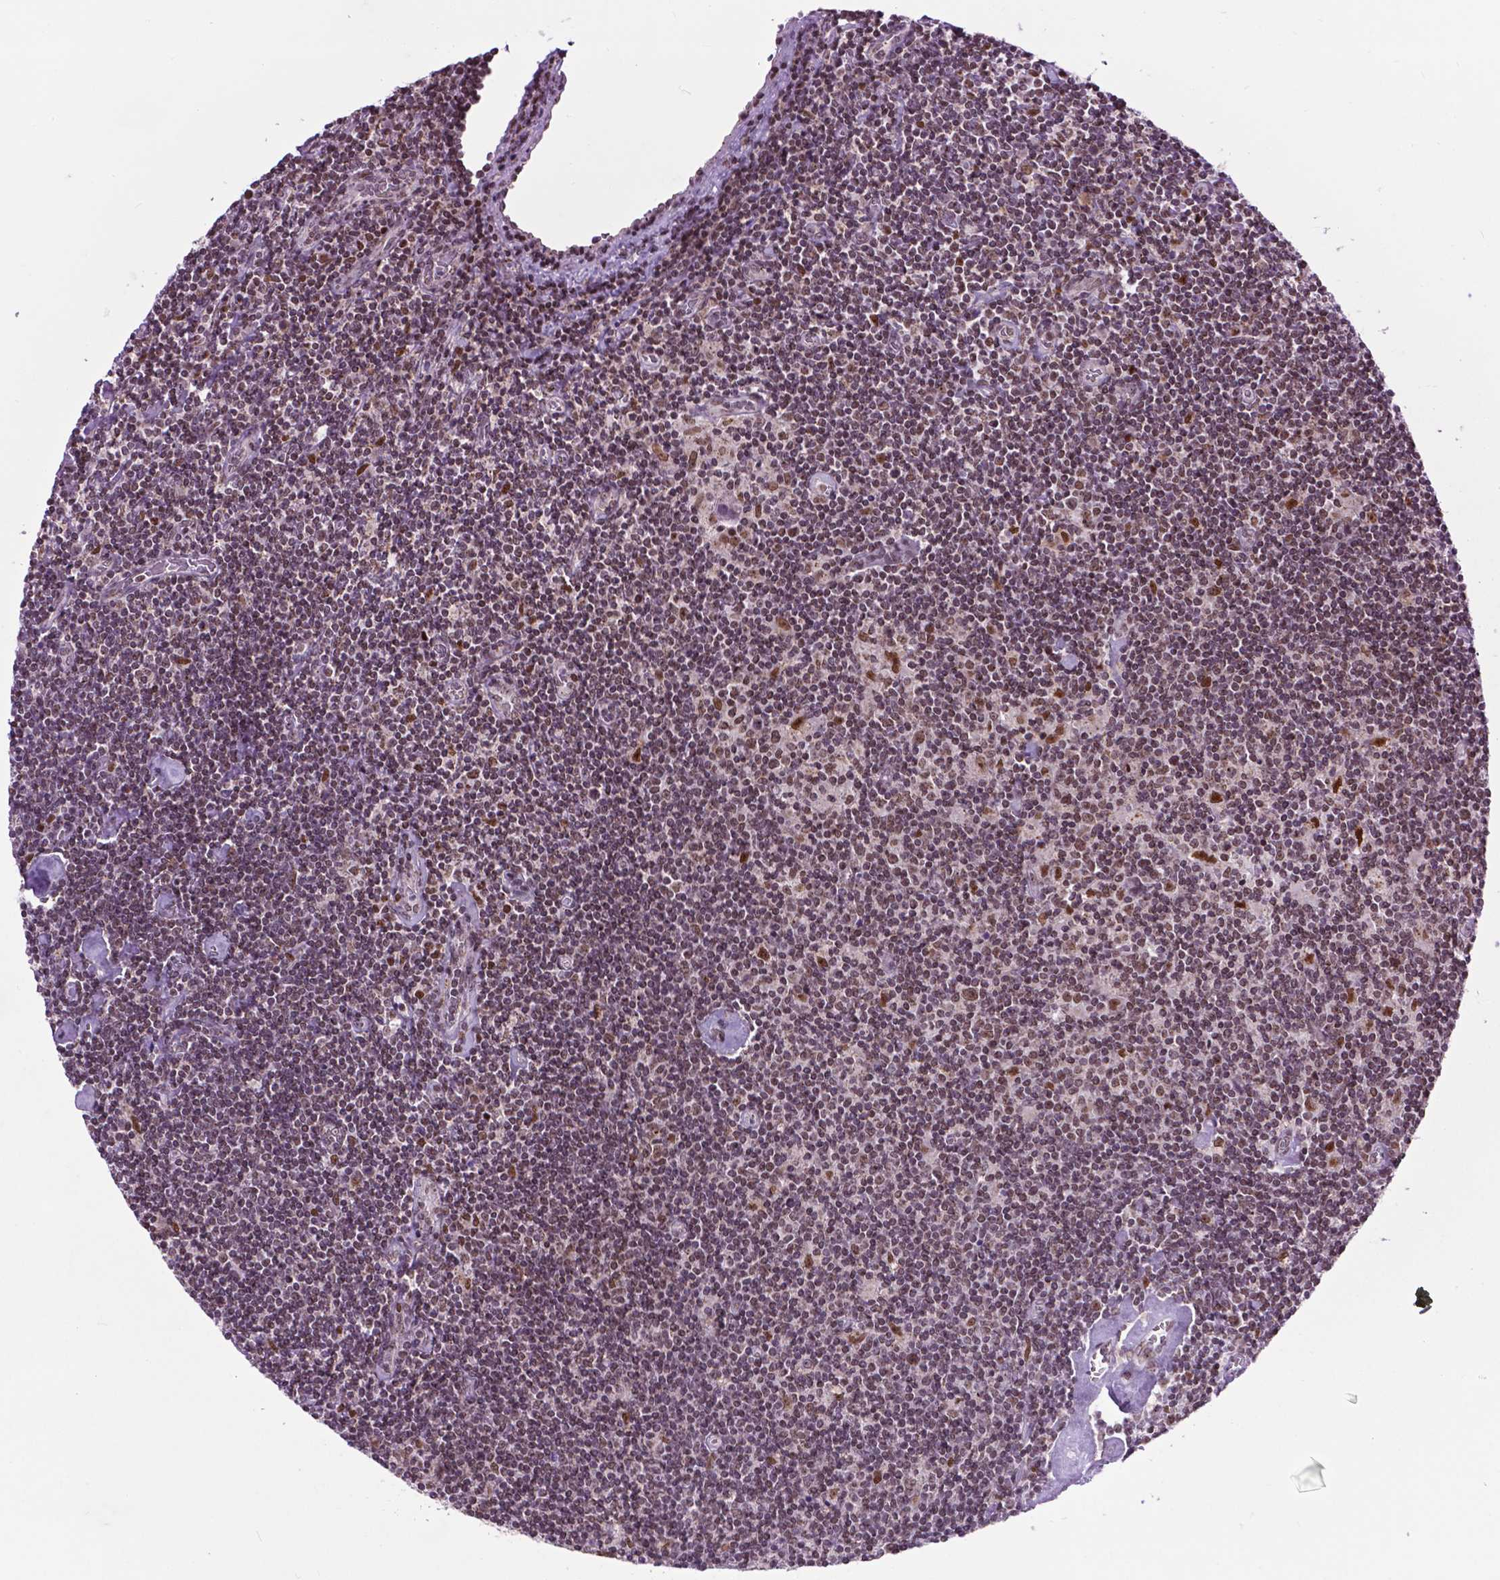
{"staining": {"intensity": "moderate", "quantity": "25%-75%", "location": "nuclear"}, "tissue": "lymphoma", "cell_type": "Tumor cells", "image_type": "cancer", "snomed": [{"axis": "morphology", "description": "Hodgkin's disease, NOS"}, {"axis": "topography", "description": "Lymph node"}], "caption": "A micrograph showing moderate nuclear positivity in about 25%-75% of tumor cells in lymphoma, as visualized by brown immunohistochemical staining.", "gene": "EAF1", "patient": {"sex": "male", "age": 40}}